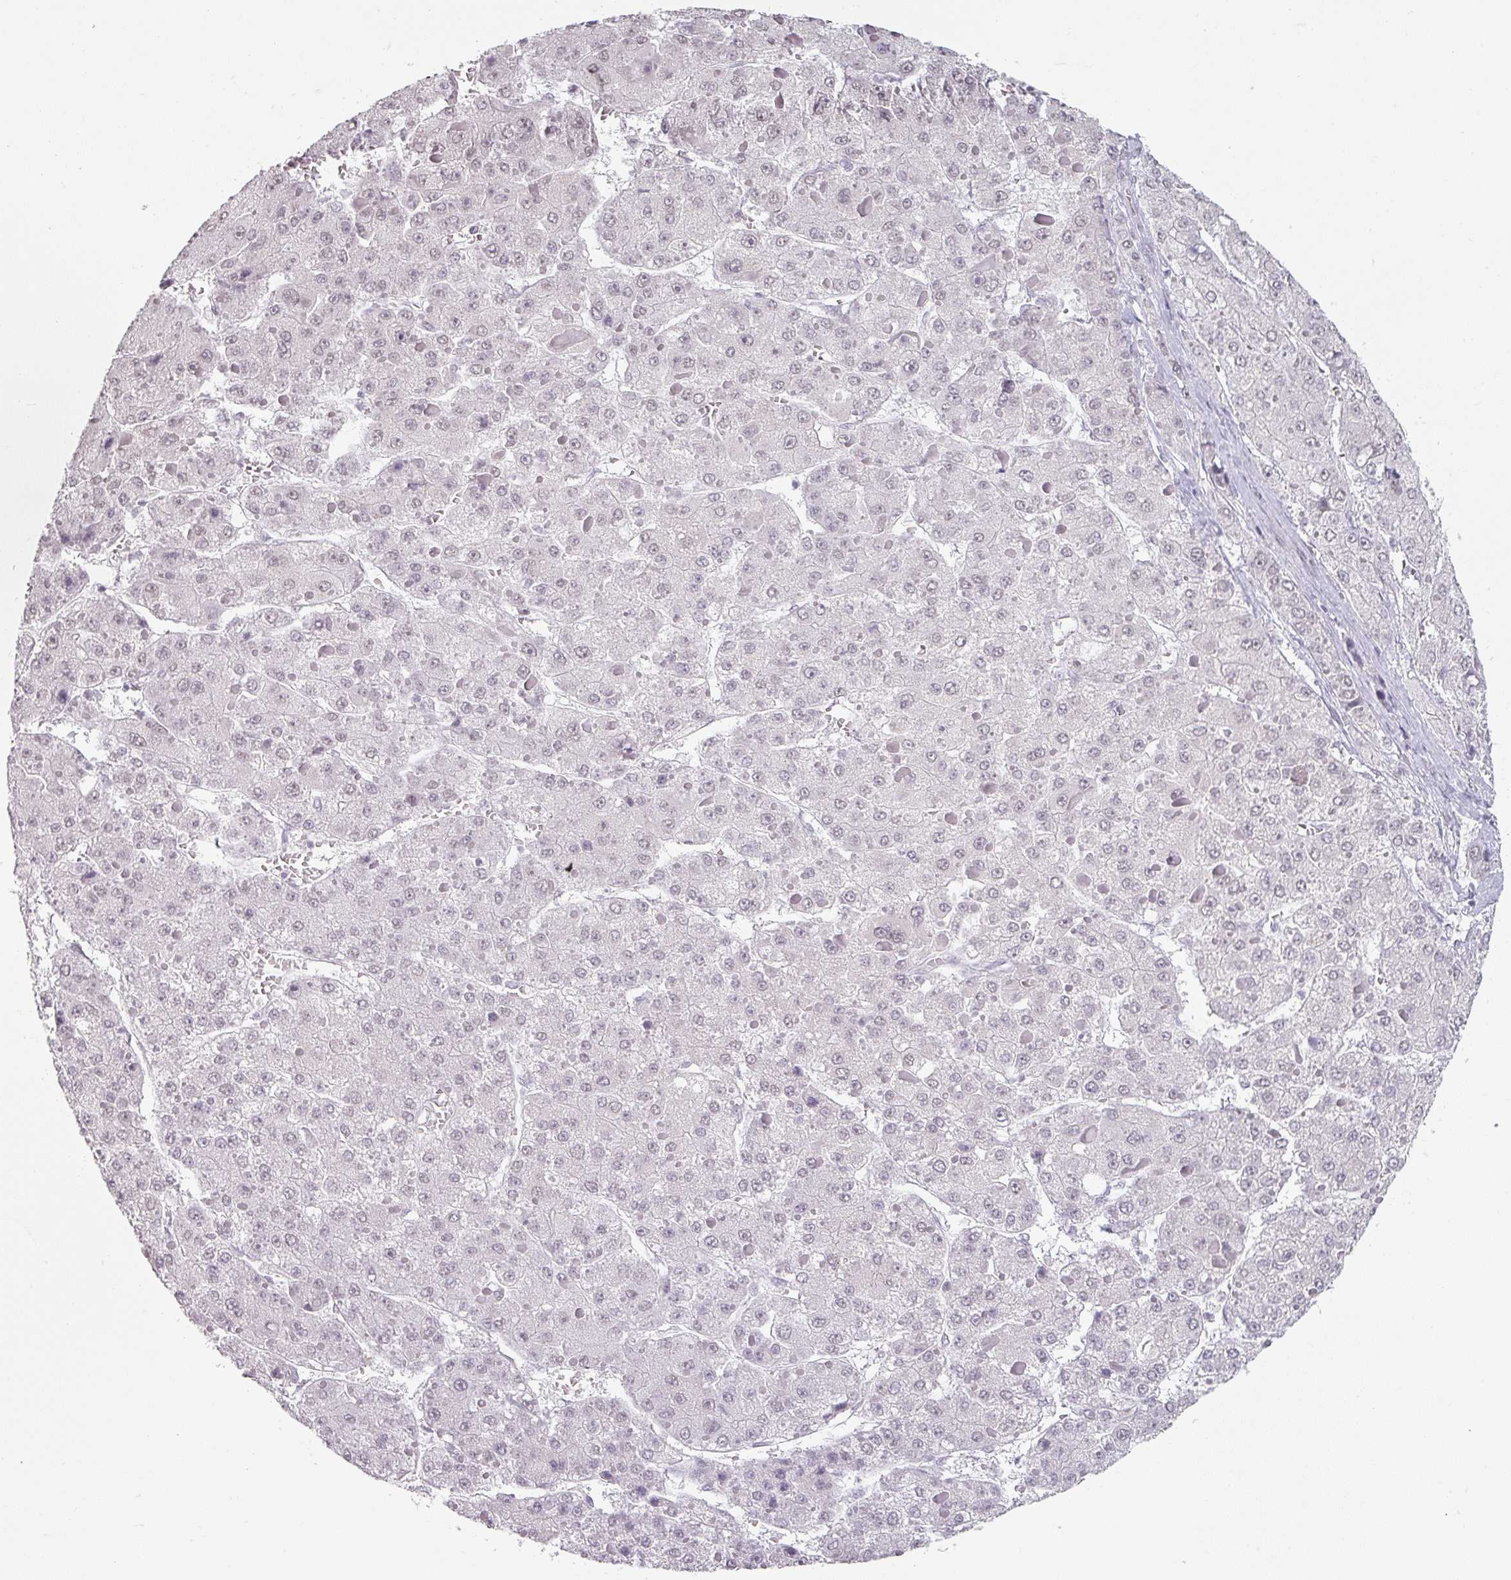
{"staining": {"intensity": "negative", "quantity": "none", "location": "none"}, "tissue": "liver cancer", "cell_type": "Tumor cells", "image_type": "cancer", "snomed": [{"axis": "morphology", "description": "Carcinoma, Hepatocellular, NOS"}, {"axis": "topography", "description": "Liver"}], "caption": "Tumor cells show no significant protein expression in liver cancer (hepatocellular carcinoma). (Stains: DAB (3,3'-diaminobenzidine) immunohistochemistry with hematoxylin counter stain, Microscopy: brightfield microscopy at high magnification).", "gene": "SPRR1A", "patient": {"sex": "female", "age": 73}}